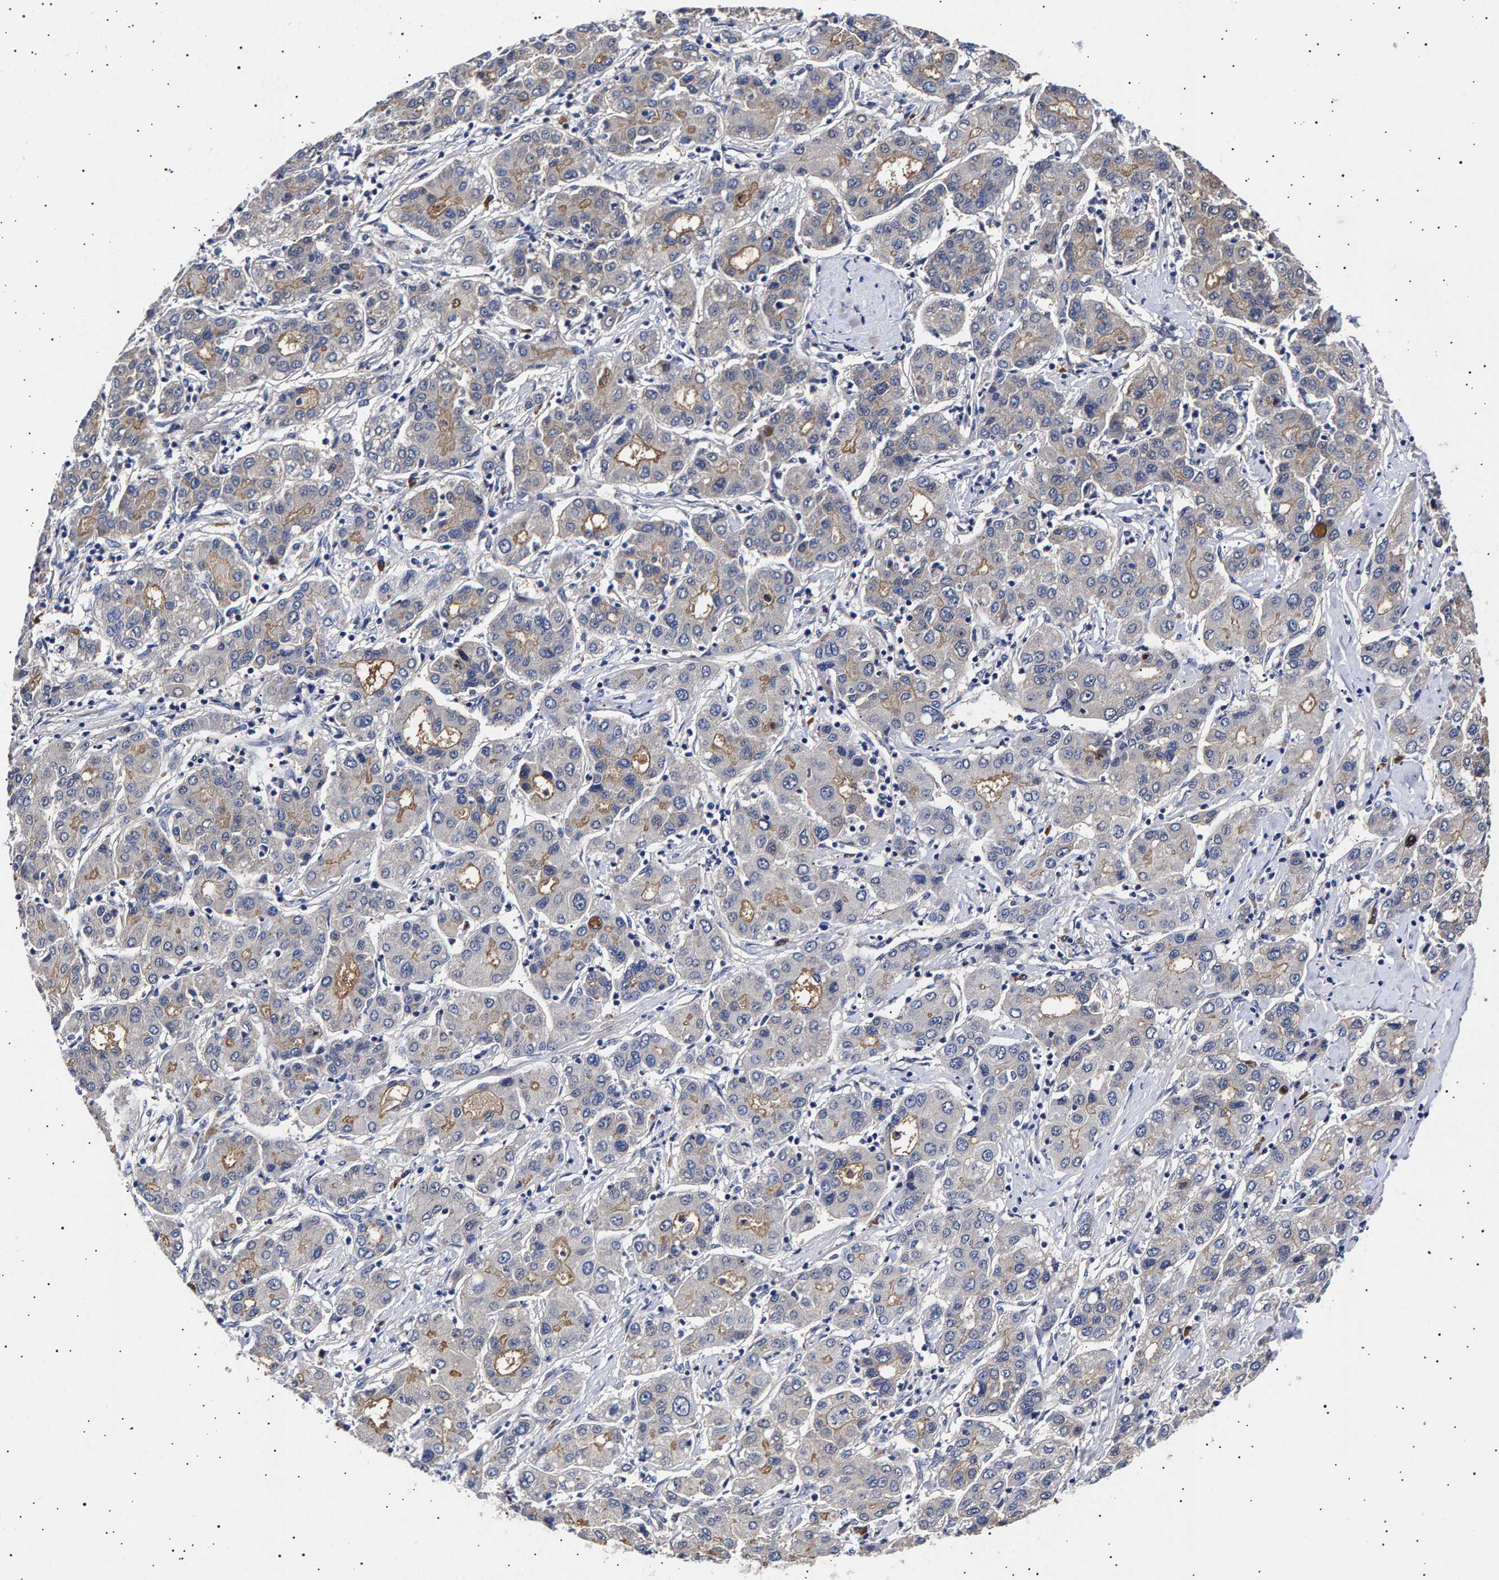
{"staining": {"intensity": "weak", "quantity": "<25%", "location": "cytoplasmic/membranous"}, "tissue": "liver cancer", "cell_type": "Tumor cells", "image_type": "cancer", "snomed": [{"axis": "morphology", "description": "Carcinoma, Hepatocellular, NOS"}, {"axis": "topography", "description": "Liver"}], "caption": "DAB (3,3'-diaminobenzidine) immunohistochemical staining of liver hepatocellular carcinoma displays no significant expression in tumor cells.", "gene": "ANKRD40", "patient": {"sex": "male", "age": 65}}